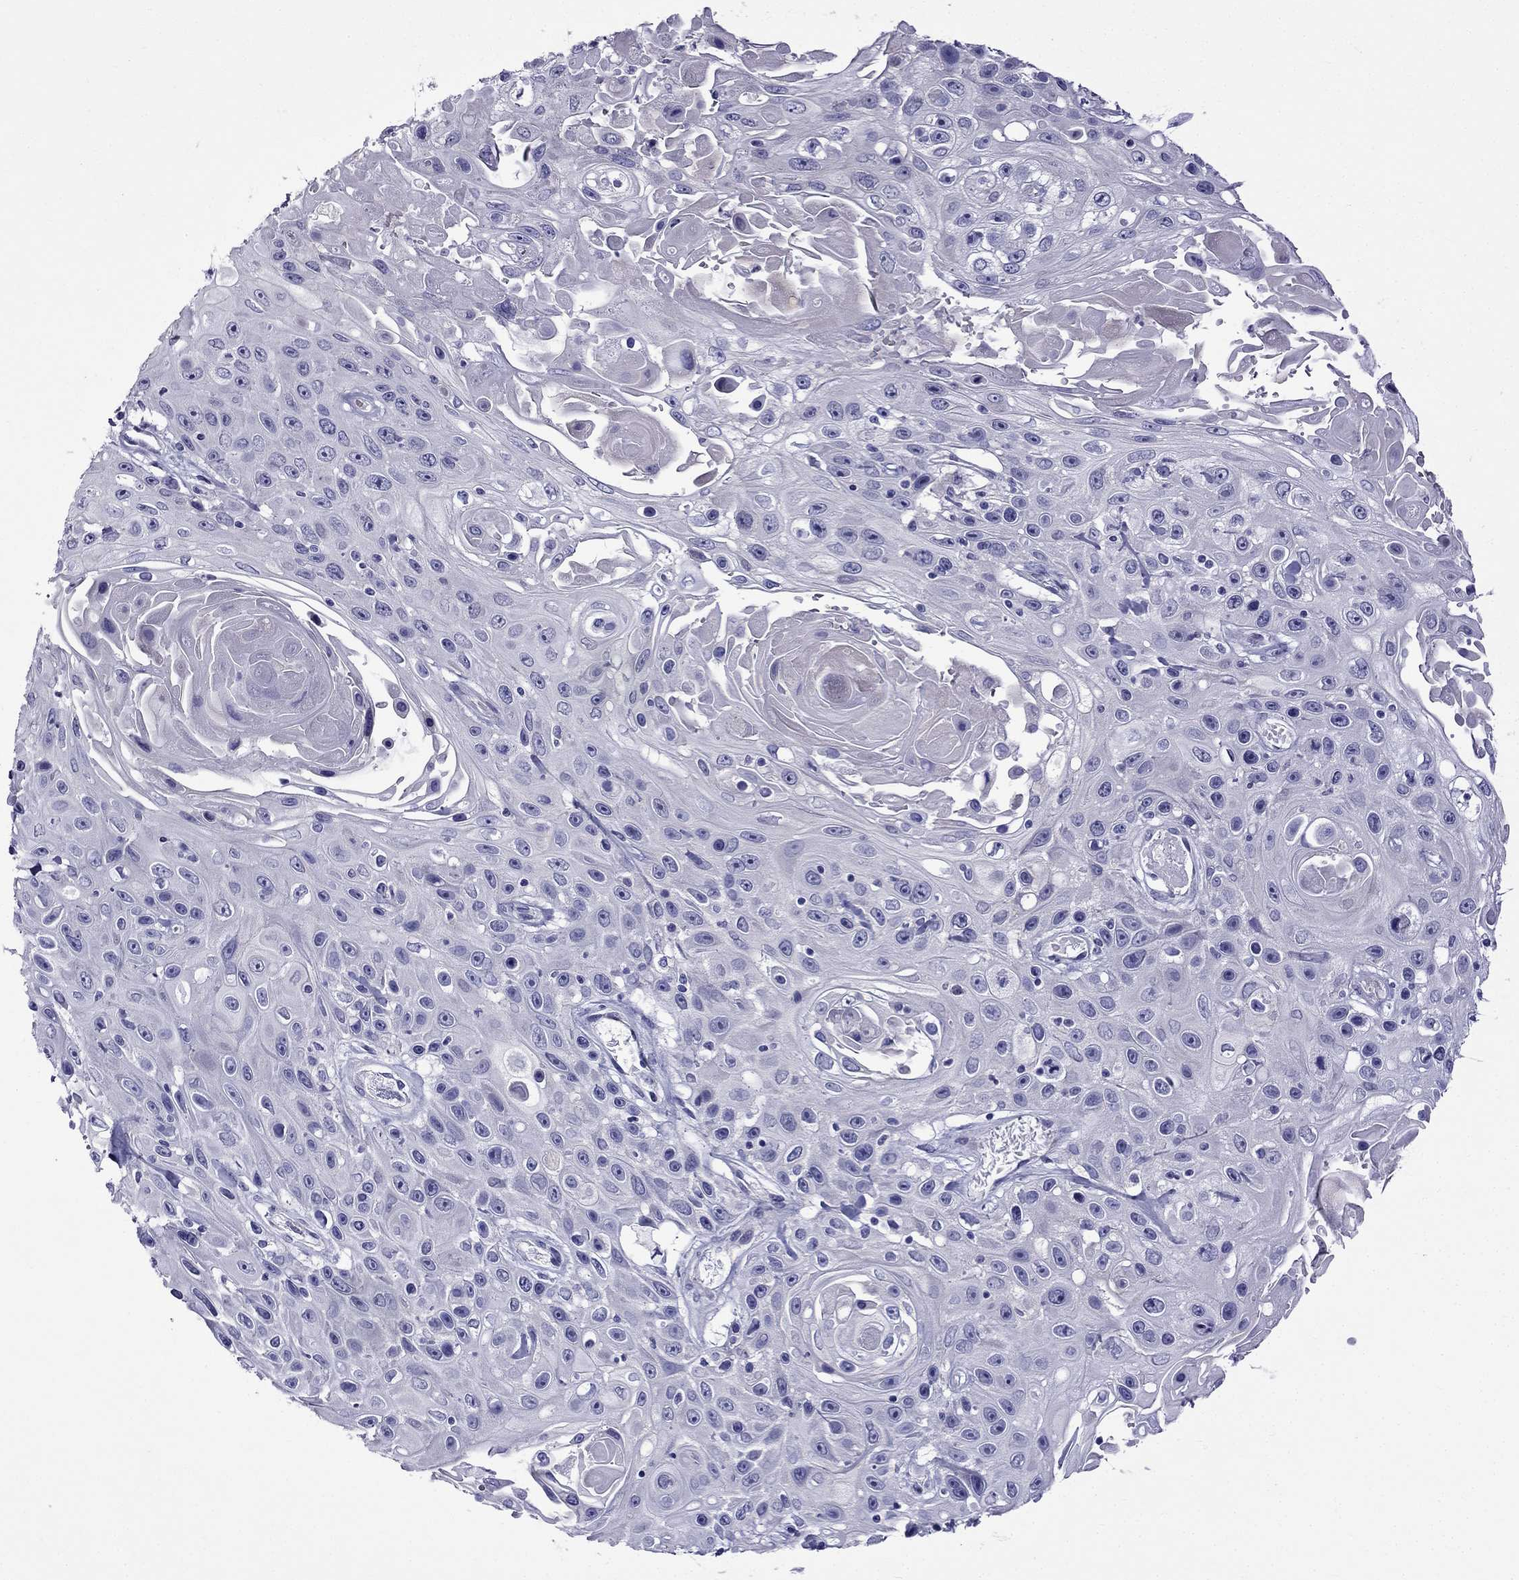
{"staining": {"intensity": "negative", "quantity": "none", "location": "none"}, "tissue": "skin cancer", "cell_type": "Tumor cells", "image_type": "cancer", "snomed": [{"axis": "morphology", "description": "Squamous cell carcinoma, NOS"}, {"axis": "topography", "description": "Skin"}], "caption": "Immunohistochemical staining of skin cancer (squamous cell carcinoma) demonstrates no significant expression in tumor cells.", "gene": "PATE1", "patient": {"sex": "male", "age": 82}}